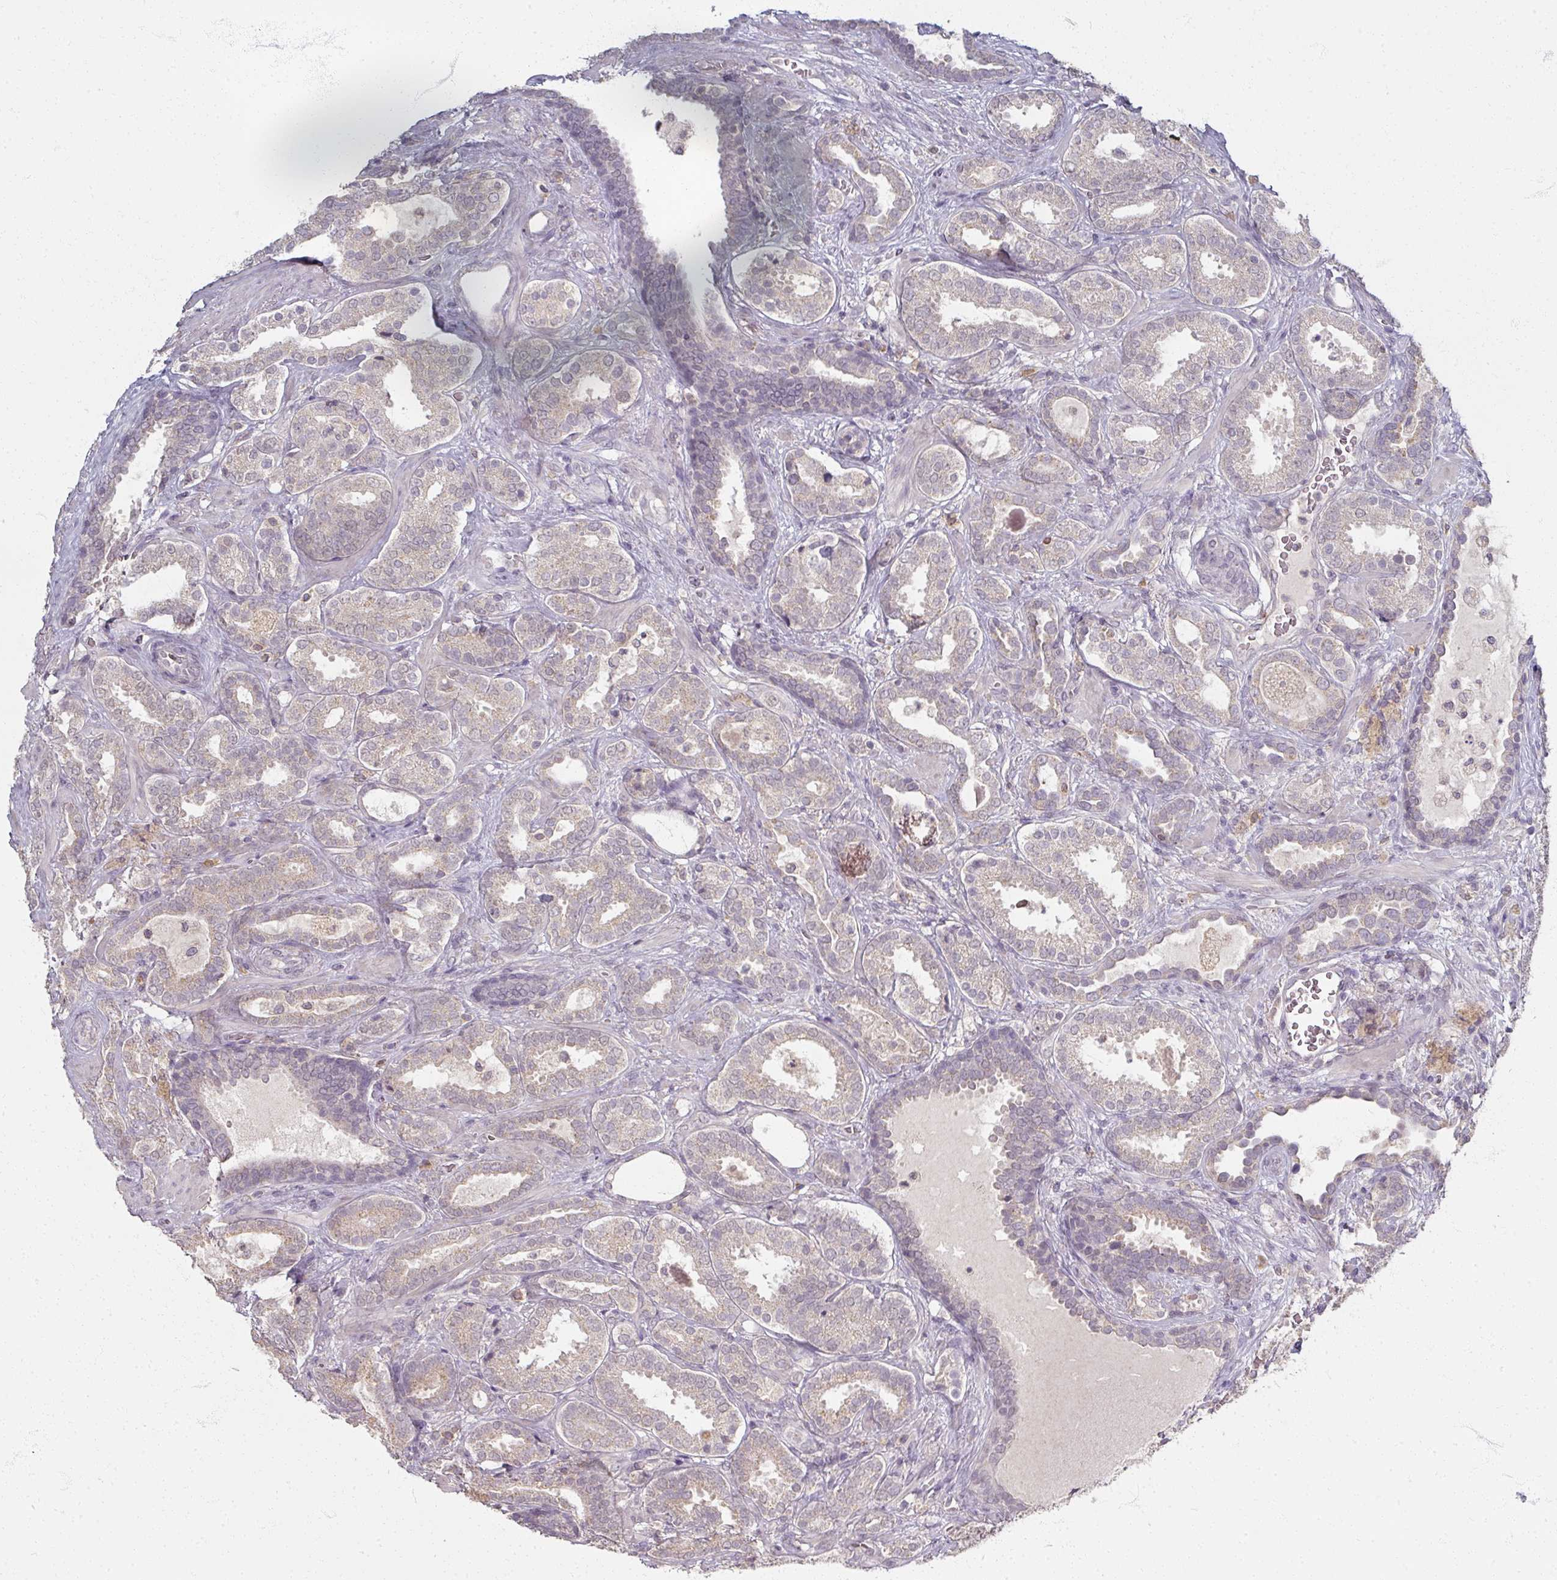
{"staining": {"intensity": "negative", "quantity": "none", "location": "none"}, "tissue": "prostate cancer", "cell_type": "Tumor cells", "image_type": "cancer", "snomed": [{"axis": "morphology", "description": "Adenocarcinoma, High grade"}, {"axis": "topography", "description": "Prostate"}], "caption": "Immunohistochemistry (IHC) of human prostate cancer exhibits no positivity in tumor cells.", "gene": "SOX11", "patient": {"sex": "male", "age": 65}}